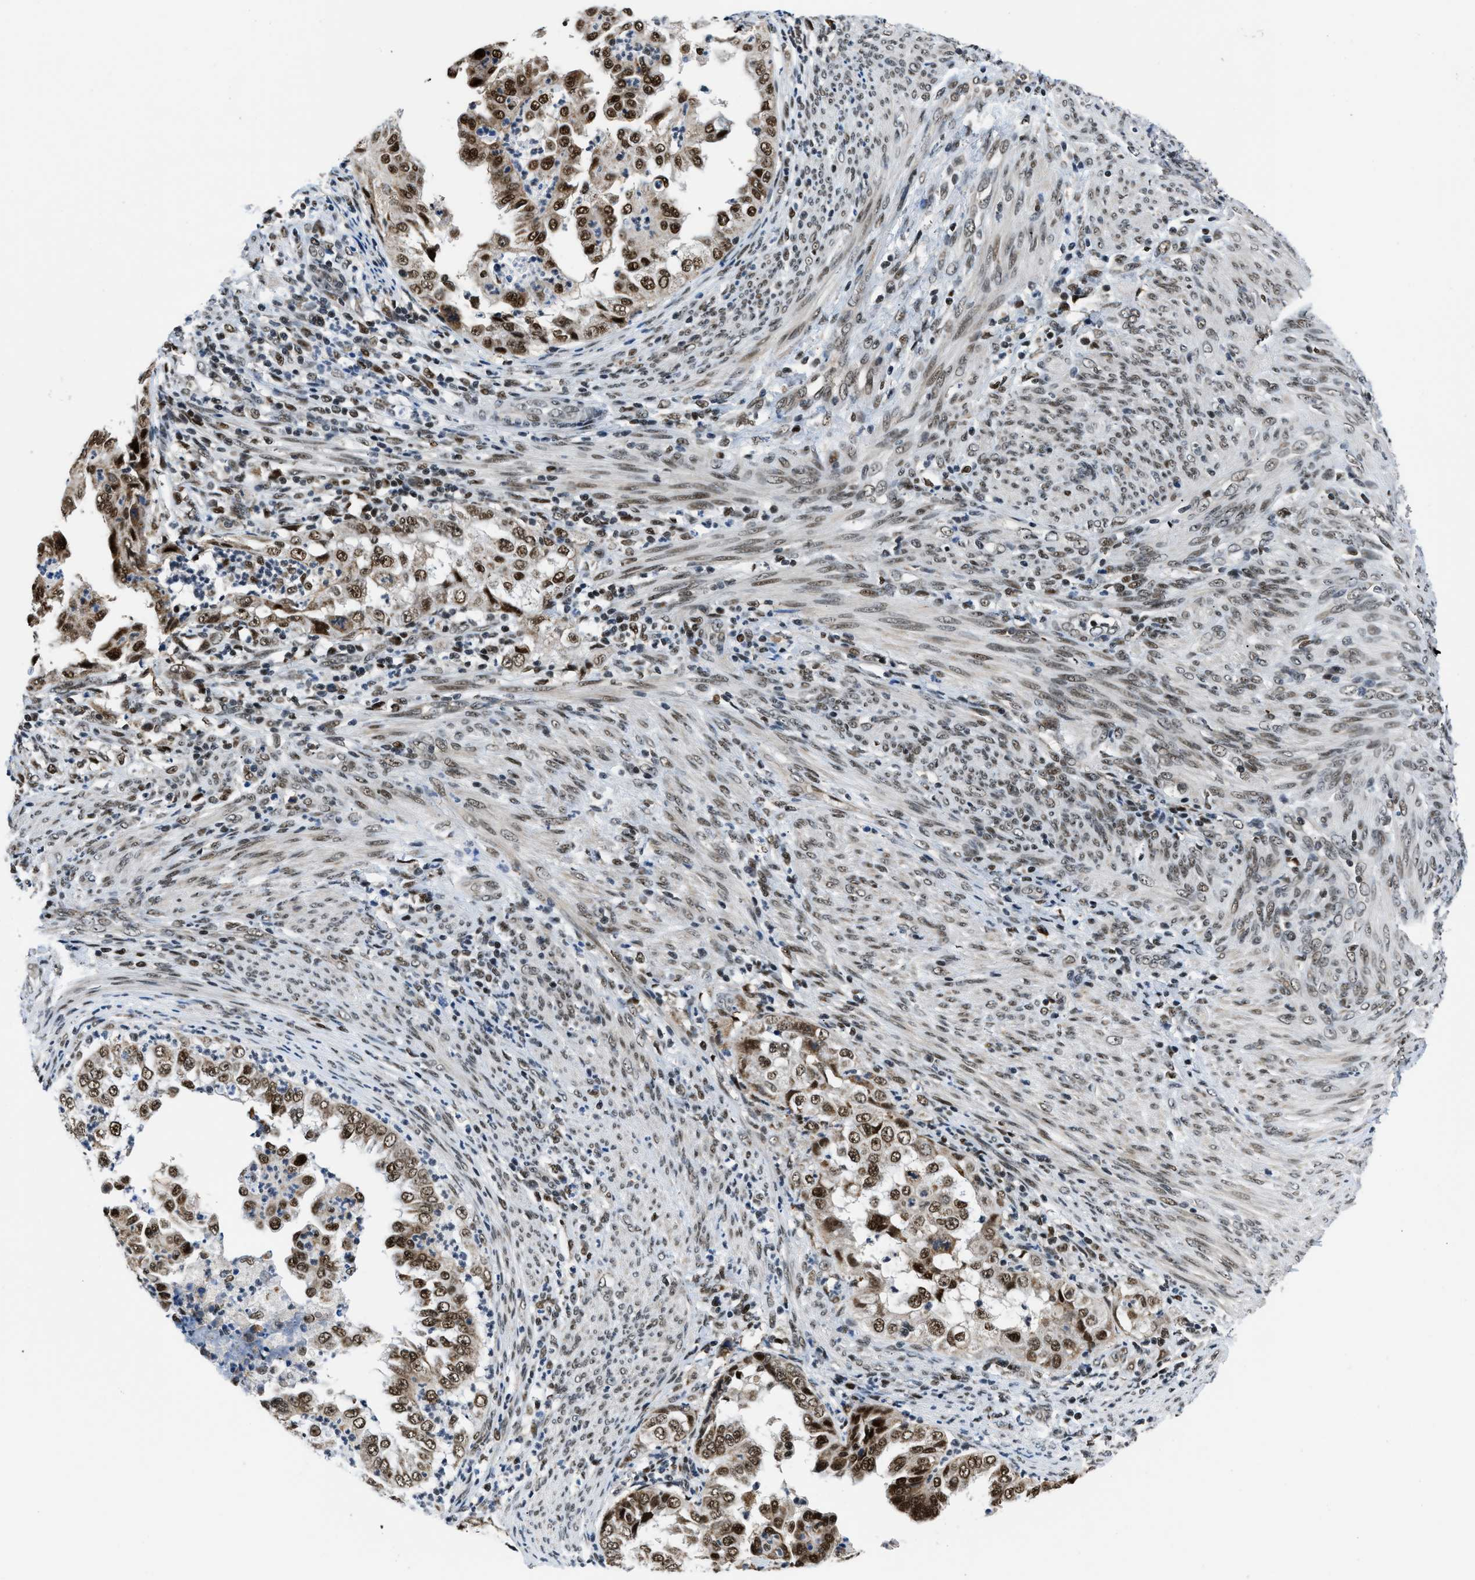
{"staining": {"intensity": "strong", "quantity": ">75%", "location": "nuclear"}, "tissue": "endometrial cancer", "cell_type": "Tumor cells", "image_type": "cancer", "snomed": [{"axis": "morphology", "description": "Adenocarcinoma, NOS"}, {"axis": "topography", "description": "Endometrium"}], "caption": "High-power microscopy captured an immunohistochemistry (IHC) image of adenocarcinoma (endometrial), revealing strong nuclear expression in about >75% of tumor cells.", "gene": "KDM3B", "patient": {"sex": "female", "age": 85}}